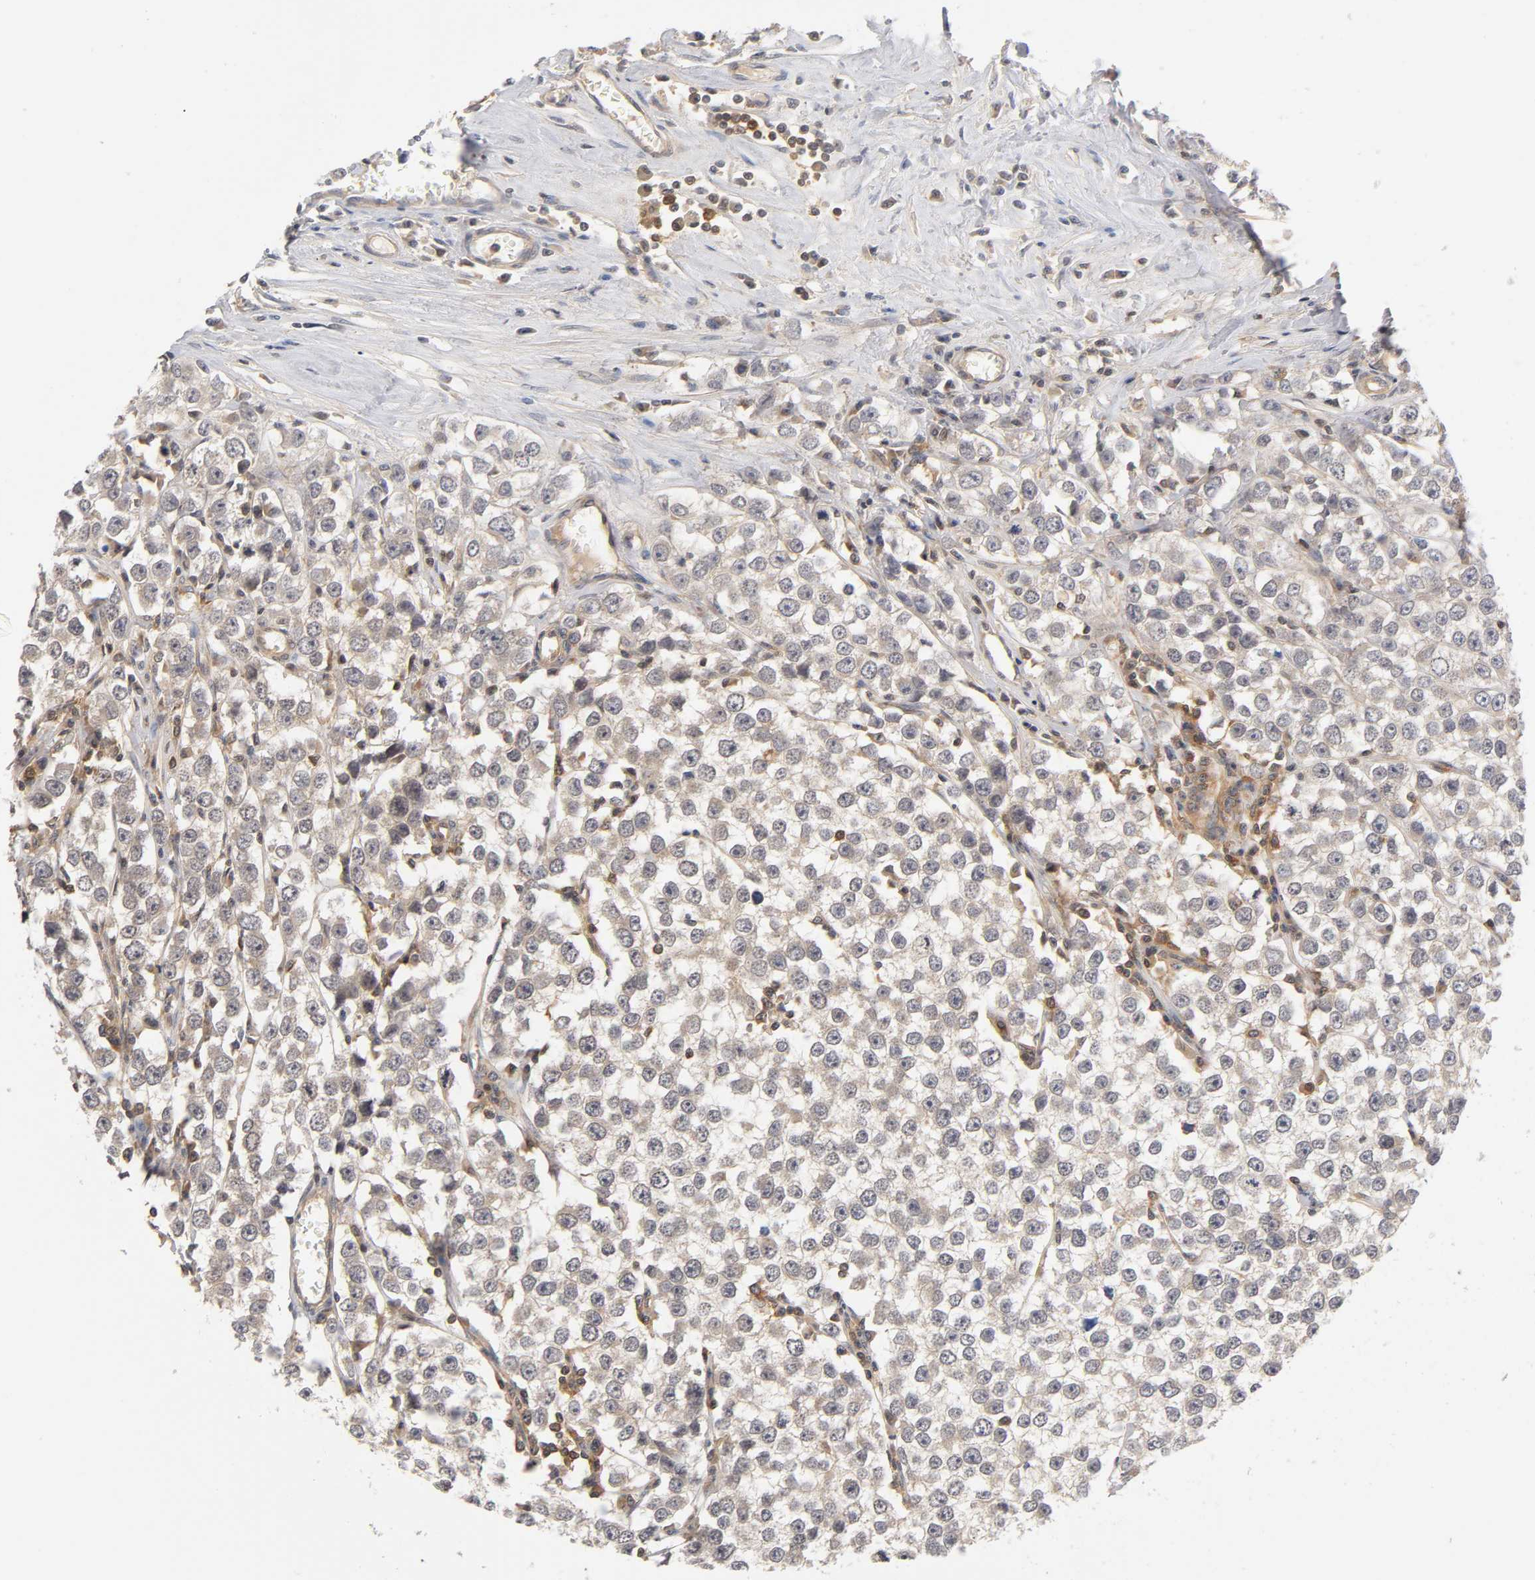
{"staining": {"intensity": "weak", "quantity": ">75%", "location": "cytoplasmic/membranous"}, "tissue": "testis cancer", "cell_type": "Tumor cells", "image_type": "cancer", "snomed": [{"axis": "morphology", "description": "Seminoma, NOS"}, {"axis": "morphology", "description": "Carcinoma, Embryonal, NOS"}, {"axis": "topography", "description": "Testis"}], "caption": "Embryonal carcinoma (testis) stained with DAB immunohistochemistry displays low levels of weak cytoplasmic/membranous positivity in approximately >75% of tumor cells.", "gene": "ACTR2", "patient": {"sex": "male", "age": 52}}